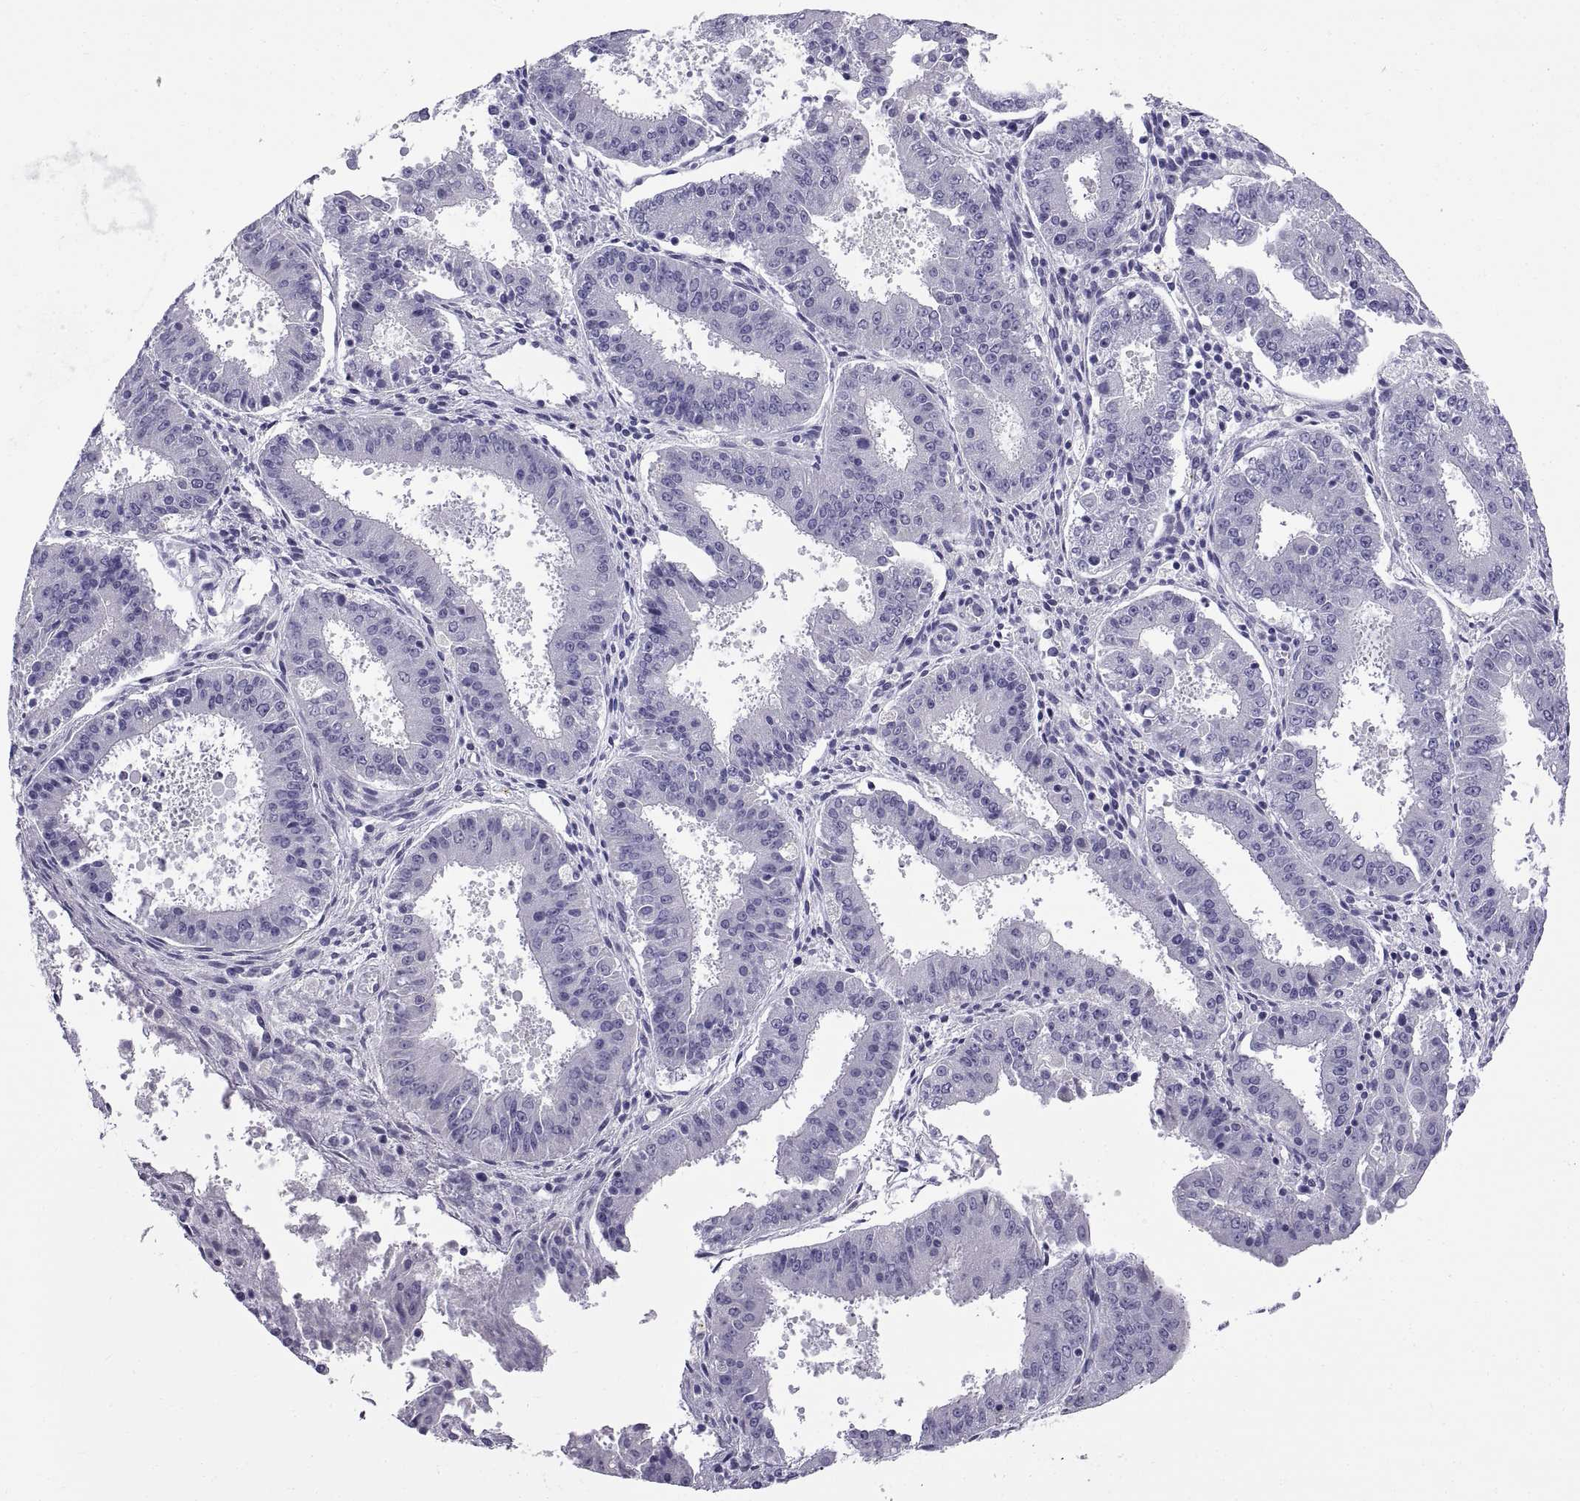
{"staining": {"intensity": "negative", "quantity": "none", "location": "none"}, "tissue": "ovarian cancer", "cell_type": "Tumor cells", "image_type": "cancer", "snomed": [{"axis": "morphology", "description": "Carcinoma, endometroid"}, {"axis": "topography", "description": "Ovary"}], "caption": "Tumor cells are negative for protein expression in human ovarian endometroid carcinoma.", "gene": "SPDYE1", "patient": {"sex": "female", "age": 42}}